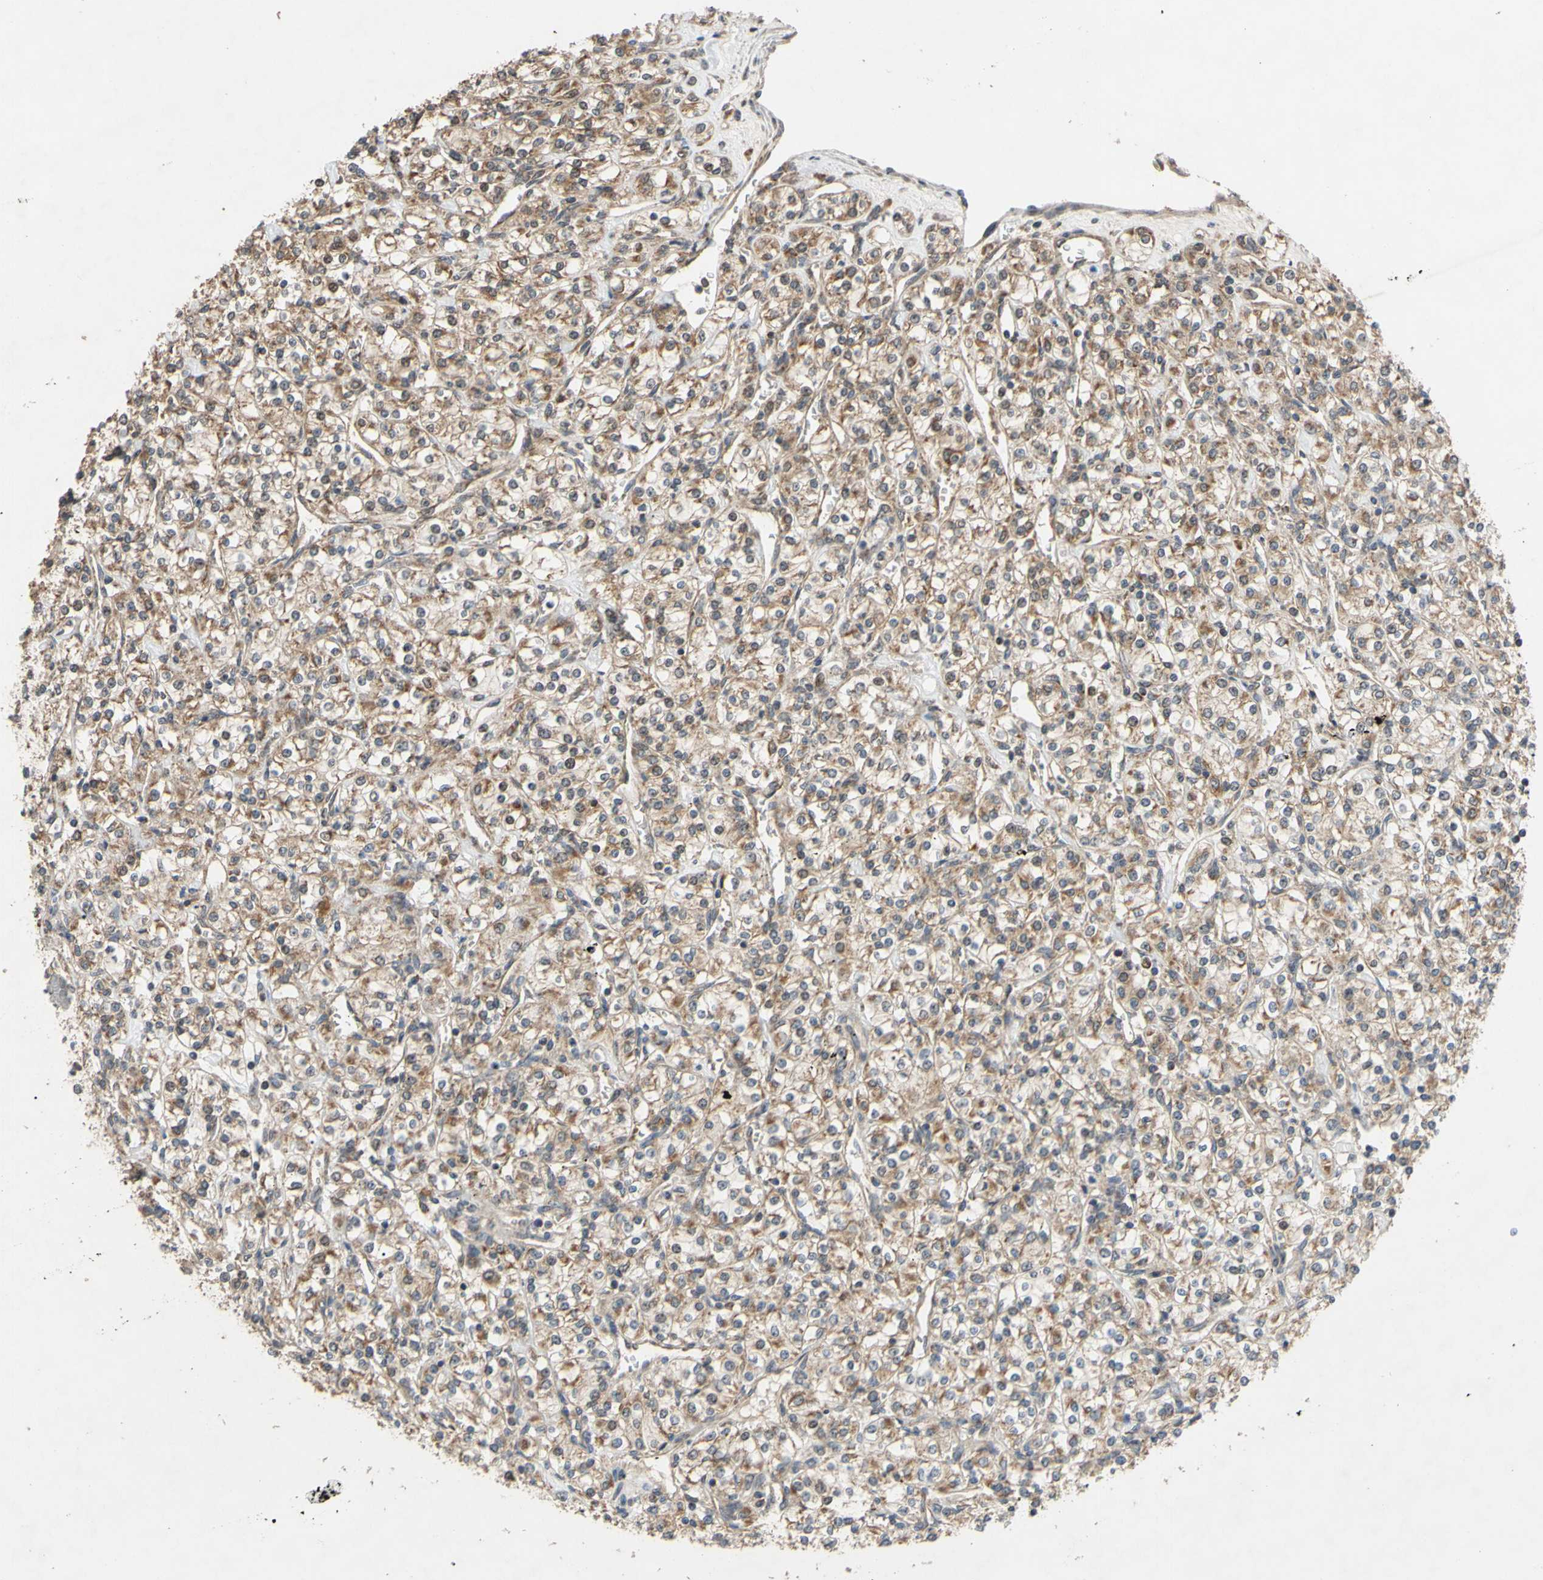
{"staining": {"intensity": "weak", "quantity": ">75%", "location": "cytoplasmic/membranous"}, "tissue": "renal cancer", "cell_type": "Tumor cells", "image_type": "cancer", "snomed": [{"axis": "morphology", "description": "Adenocarcinoma, NOS"}, {"axis": "topography", "description": "Kidney"}], "caption": "Immunohistochemistry (IHC) (DAB (3,3'-diaminobenzidine)) staining of human renal adenocarcinoma displays weak cytoplasmic/membranous protein staining in approximately >75% of tumor cells. (brown staining indicates protein expression, while blue staining denotes nuclei).", "gene": "CD164", "patient": {"sex": "male", "age": 77}}